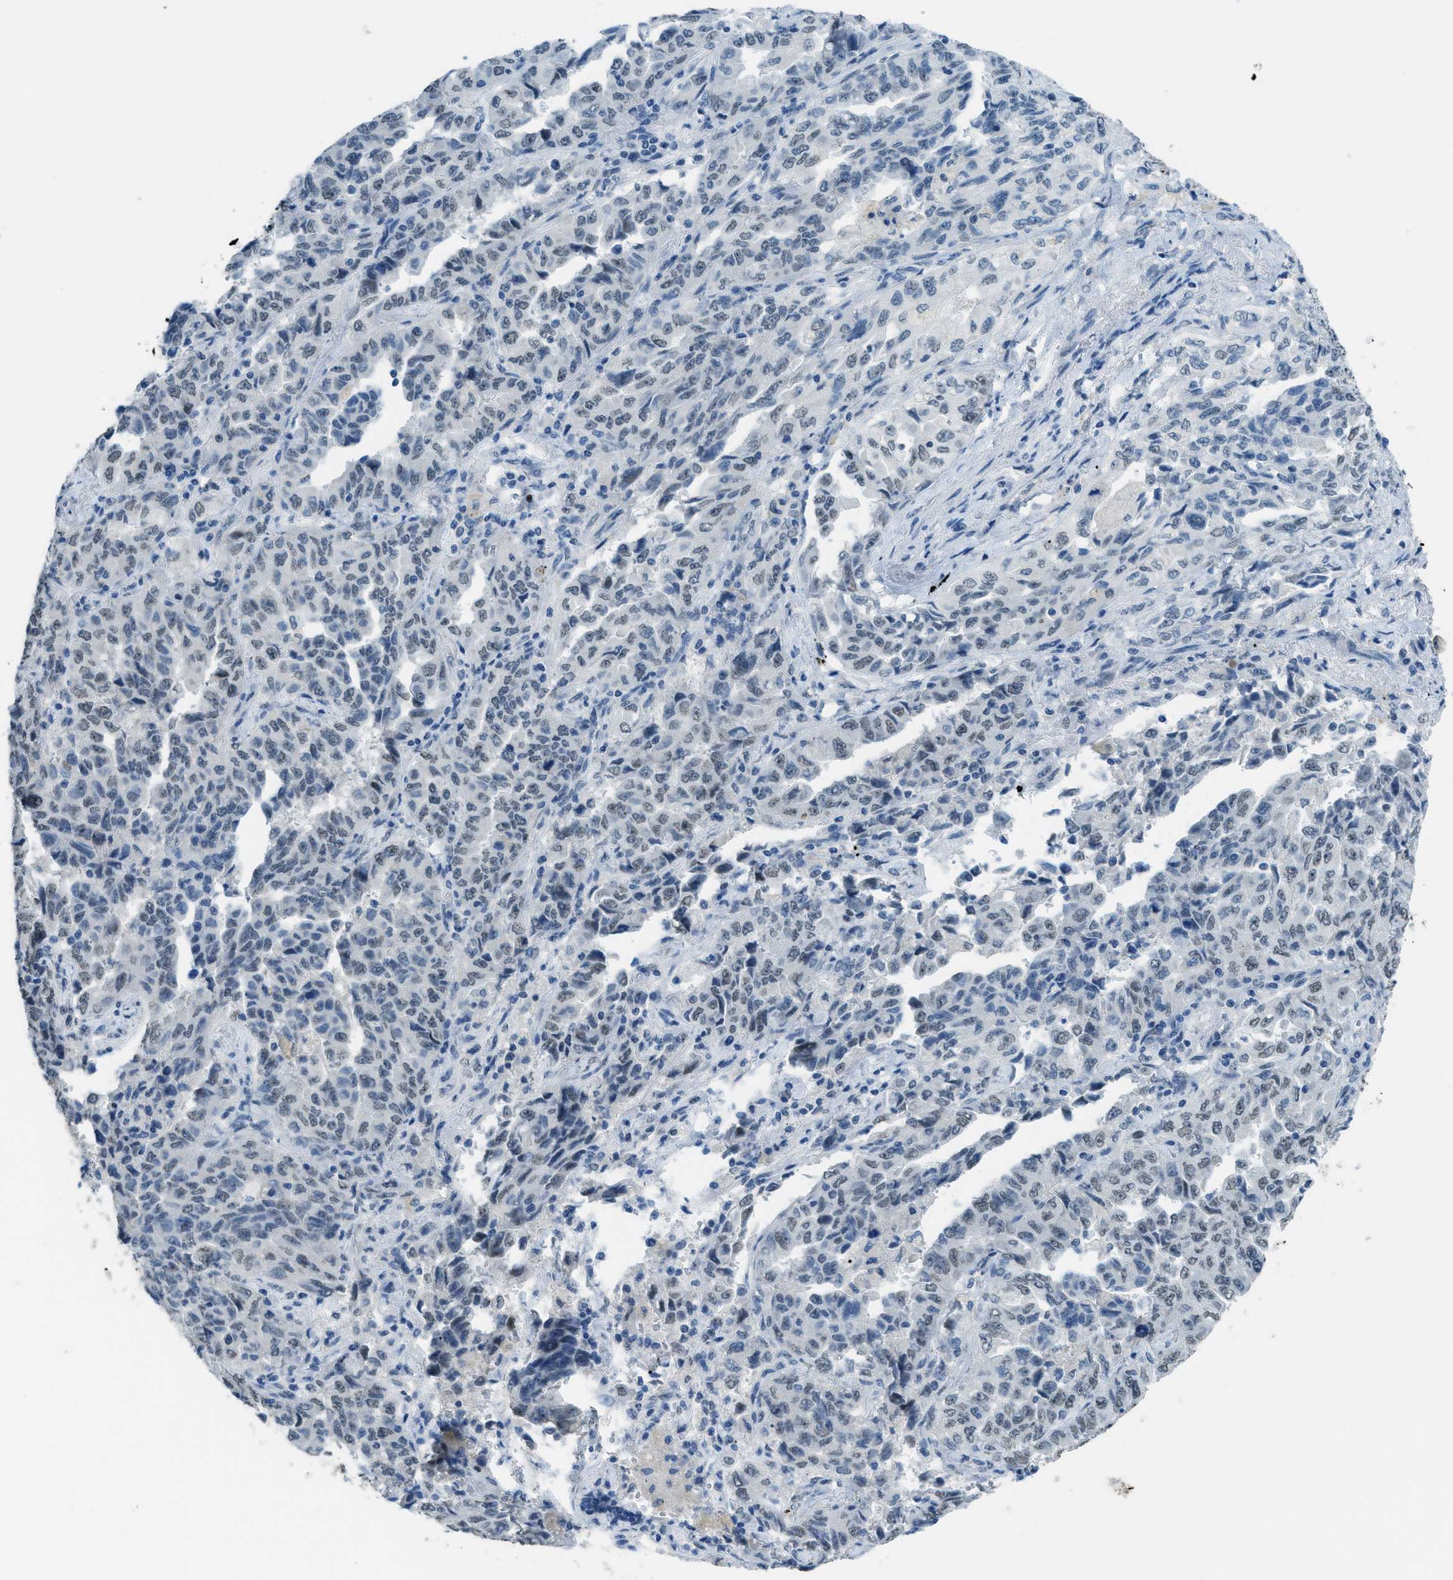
{"staining": {"intensity": "weak", "quantity": "<25%", "location": "nuclear"}, "tissue": "lung cancer", "cell_type": "Tumor cells", "image_type": "cancer", "snomed": [{"axis": "morphology", "description": "Adenocarcinoma, NOS"}, {"axis": "topography", "description": "Lung"}], "caption": "Lung adenocarcinoma stained for a protein using immunohistochemistry exhibits no staining tumor cells.", "gene": "TTC13", "patient": {"sex": "female", "age": 51}}